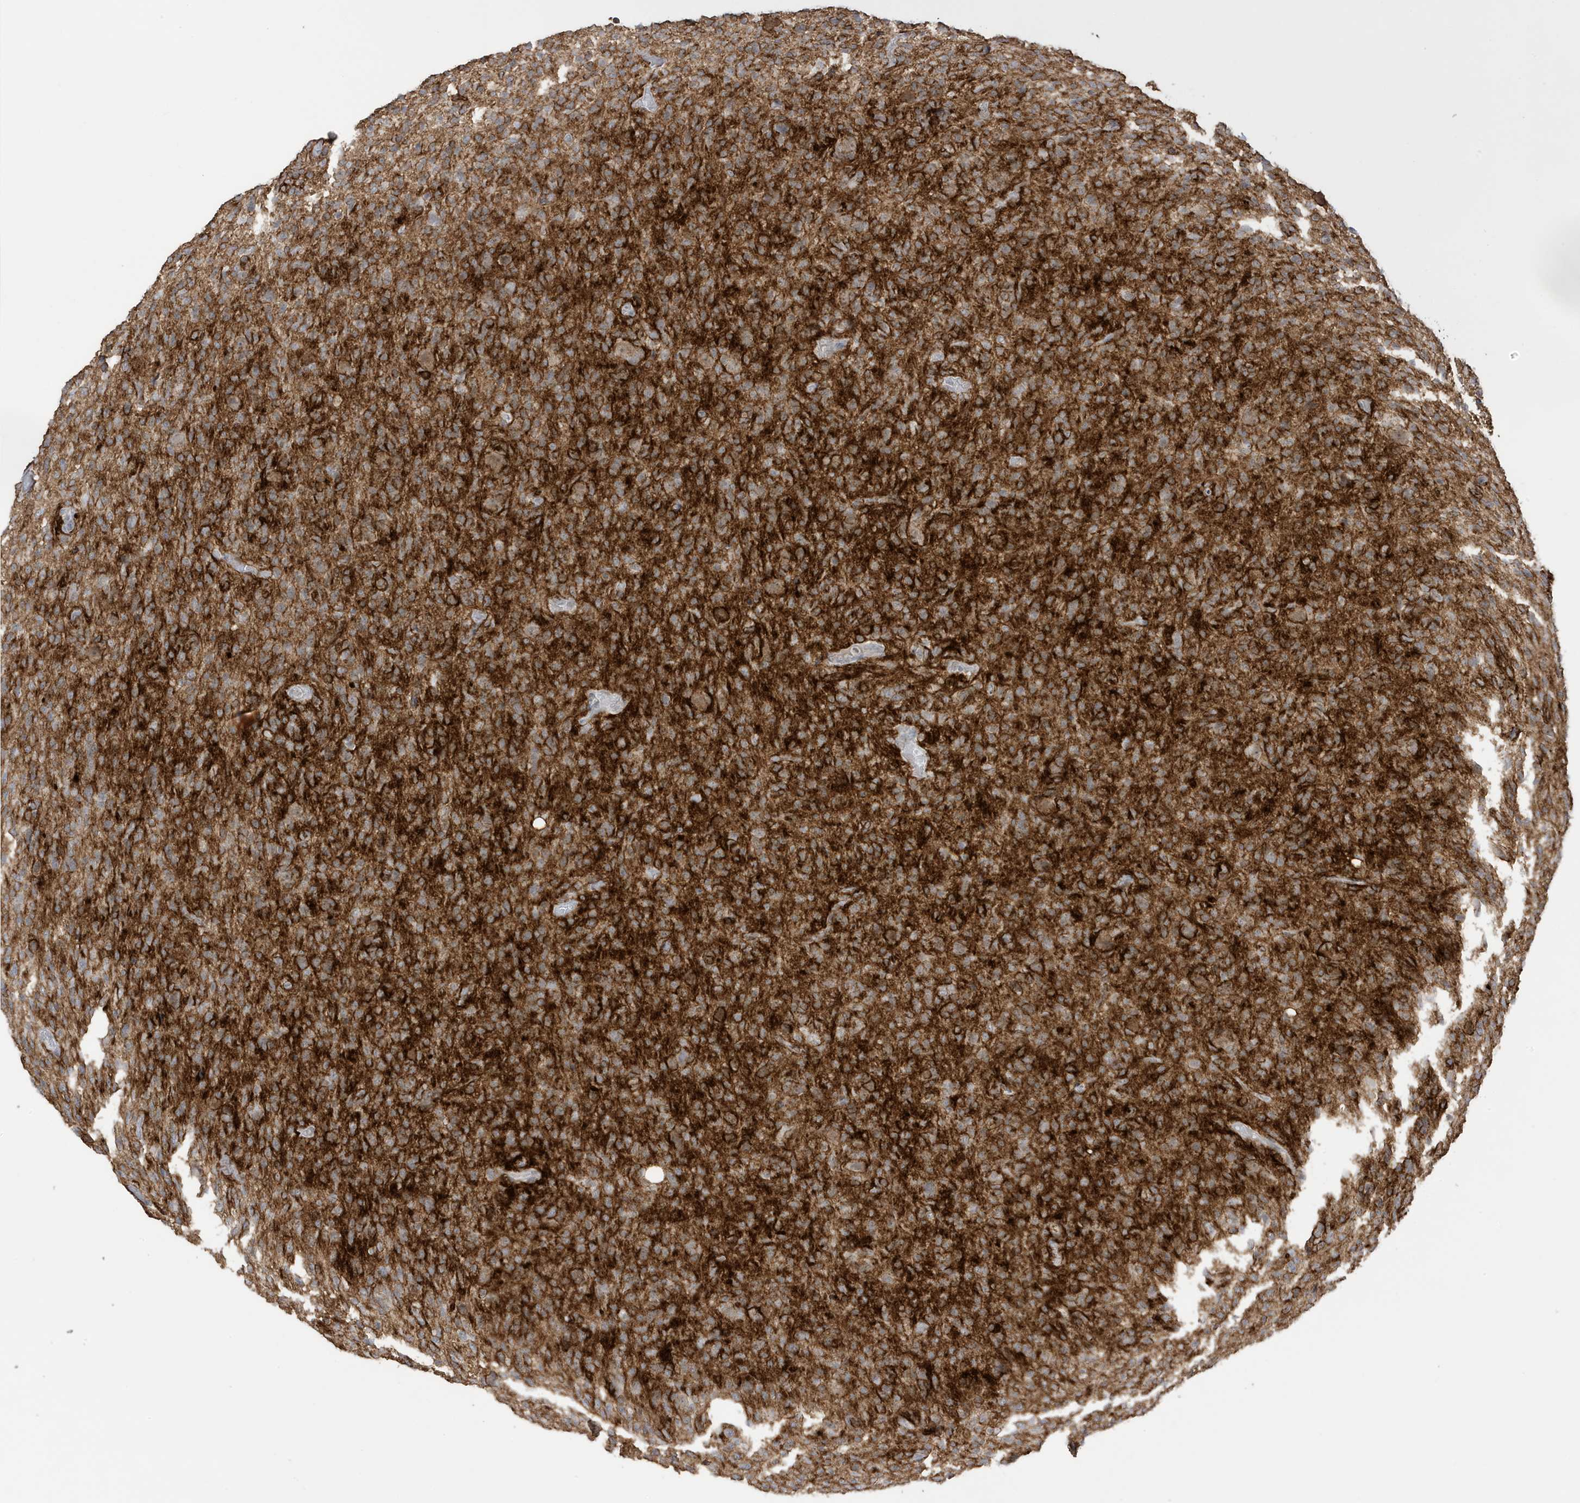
{"staining": {"intensity": "moderate", "quantity": "25%-75%", "location": "cytoplasmic/membranous"}, "tissue": "glioma", "cell_type": "Tumor cells", "image_type": "cancer", "snomed": [{"axis": "morphology", "description": "Glioma, malignant, High grade"}, {"axis": "topography", "description": "Brain"}], "caption": "Protein expression analysis of malignant high-grade glioma shows moderate cytoplasmic/membranous staining in approximately 25%-75% of tumor cells. (DAB IHC with brightfield microscopy, high magnification).", "gene": "MSL3", "patient": {"sex": "female", "age": 57}}